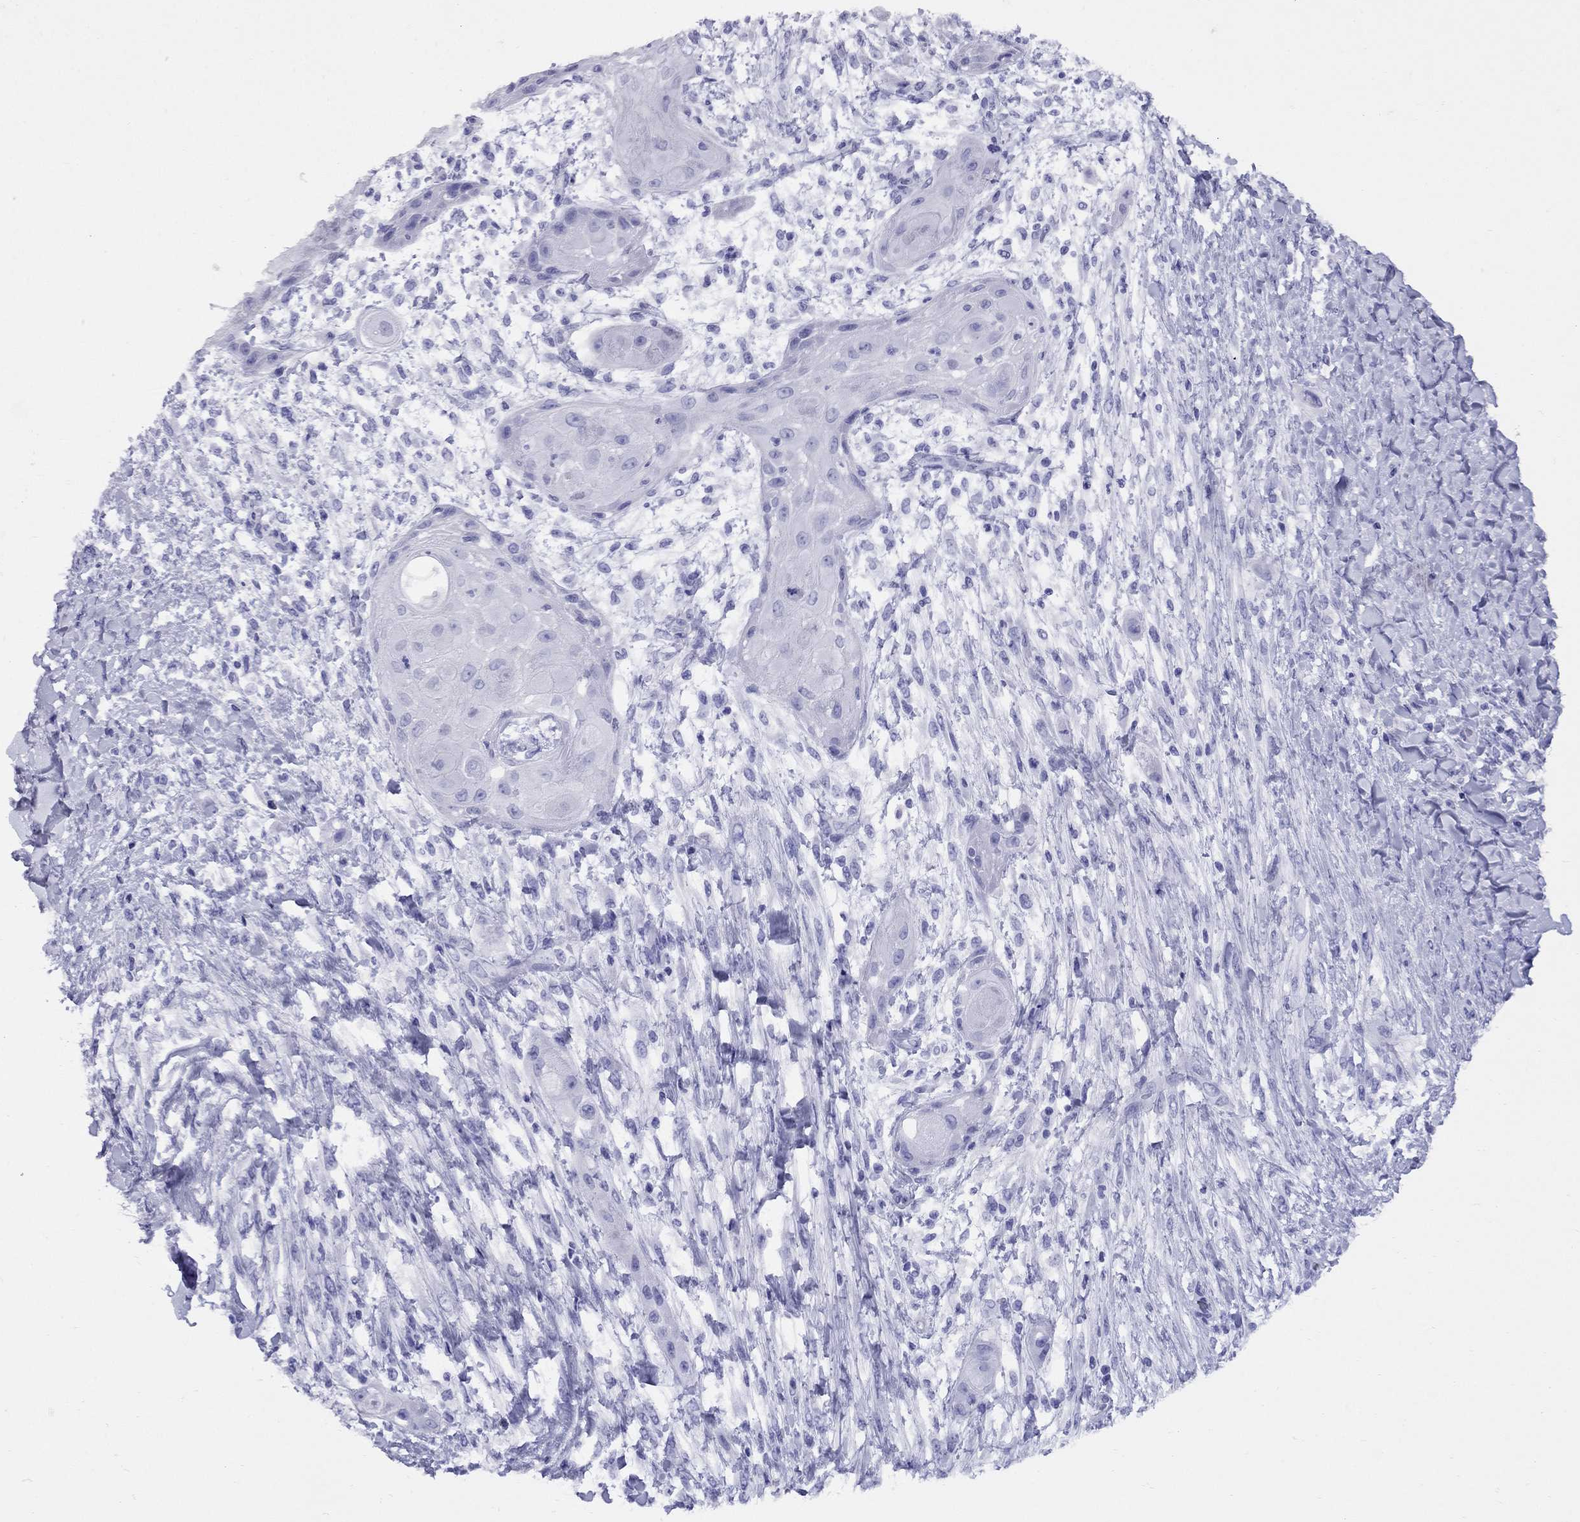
{"staining": {"intensity": "negative", "quantity": "none", "location": "none"}, "tissue": "skin cancer", "cell_type": "Tumor cells", "image_type": "cancer", "snomed": [{"axis": "morphology", "description": "Squamous cell carcinoma, NOS"}, {"axis": "topography", "description": "Skin"}], "caption": "Tumor cells are negative for brown protein staining in skin squamous cell carcinoma.", "gene": "AVPR1B", "patient": {"sex": "male", "age": 62}}